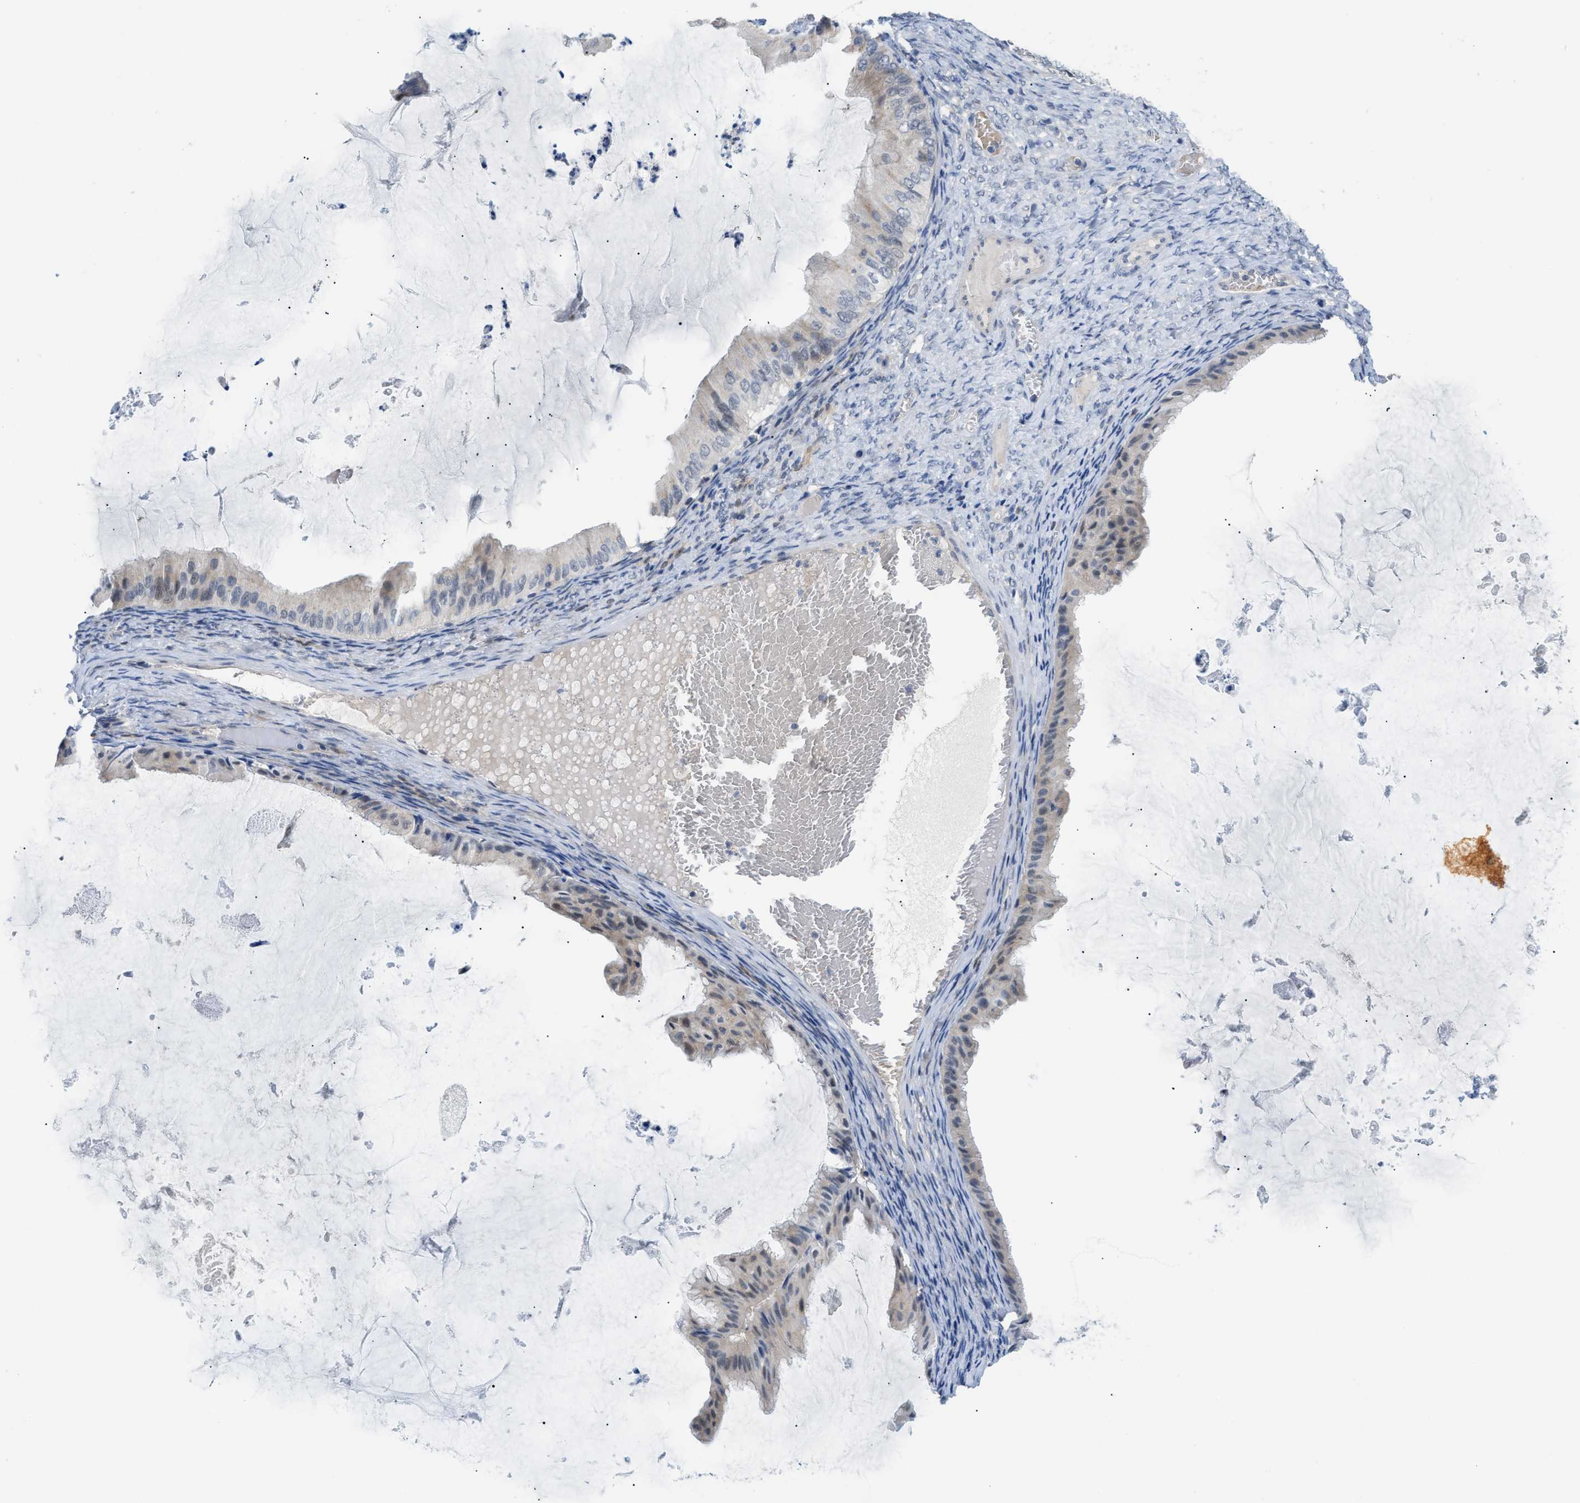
{"staining": {"intensity": "weak", "quantity": "<25%", "location": "cytoplasmic/membranous"}, "tissue": "ovarian cancer", "cell_type": "Tumor cells", "image_type": "cancer", "snomed": [{"axis": "morphology", "description": "Cystadenocarcinoma, mucinous, NOS"}, {"axis": "topography", "description": "Ovary"}], "caption": "IHC photomicrograph of neoplastic tissue: mucinous cystadenocarcinoma (ovarian) stained with DAB (3,3'-diaminobenzidine) demonstrates no significant protein expression in tumor cells.", "gene": "PSAT1", "patient": {"sex": "female", "age": 61}}